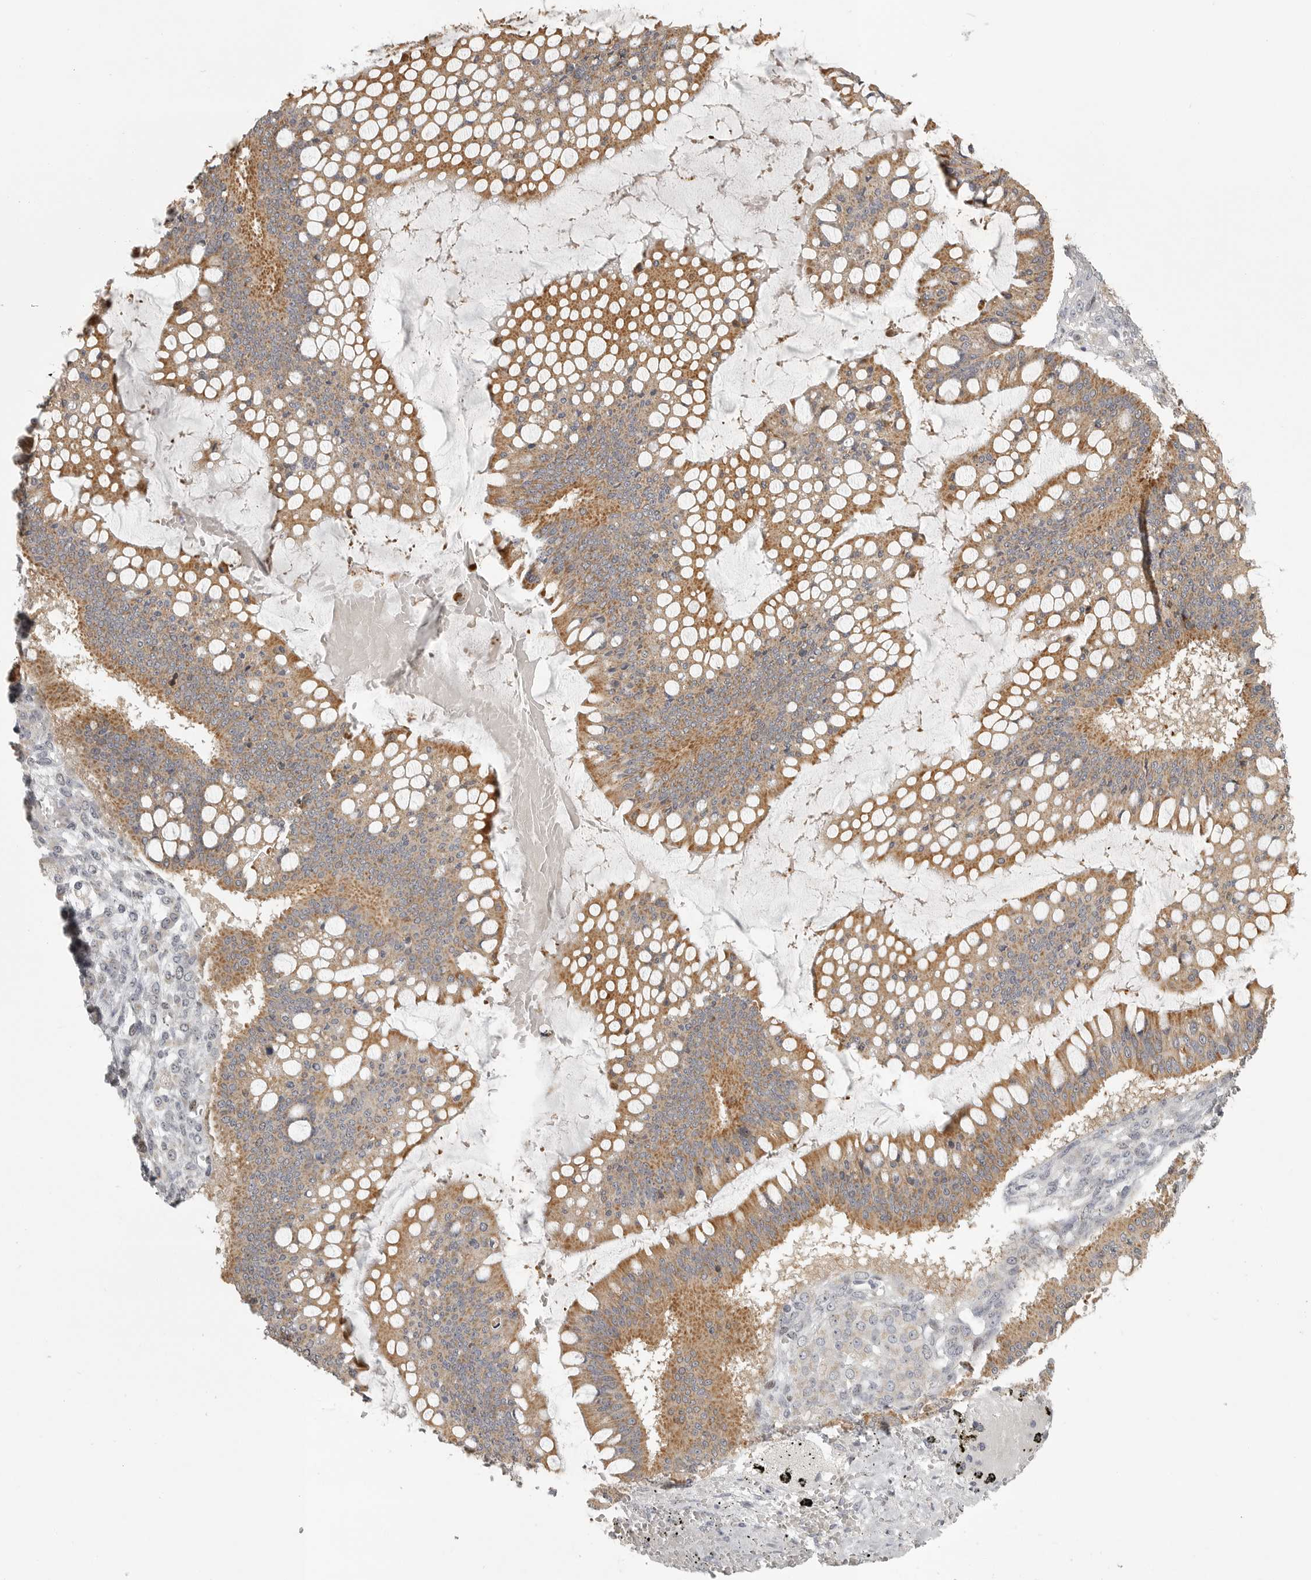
{"staining": {"intensity": "moderate", "quantity": ">75%", "location": "cytoplasmic/membranous"}, "tissue": "ovarian cancer", "cell_type": "Tumor cells", "image_type": "cancer", "snomed": [{"axis": "morphology", "description": "Cystadenocarcinoma, mucinous, NOS"}, {"axis": "topography", "description": "Ovary"}], "caption": "Ovarian mucinous cystadenocarcinoma stained with immunohistochemistry demonstrates moderate cytoplasmic/membranous positivity in about >75% of tumor cells.", "gene": "POLE2", "patient": {"sex": "female", "age": 73}}